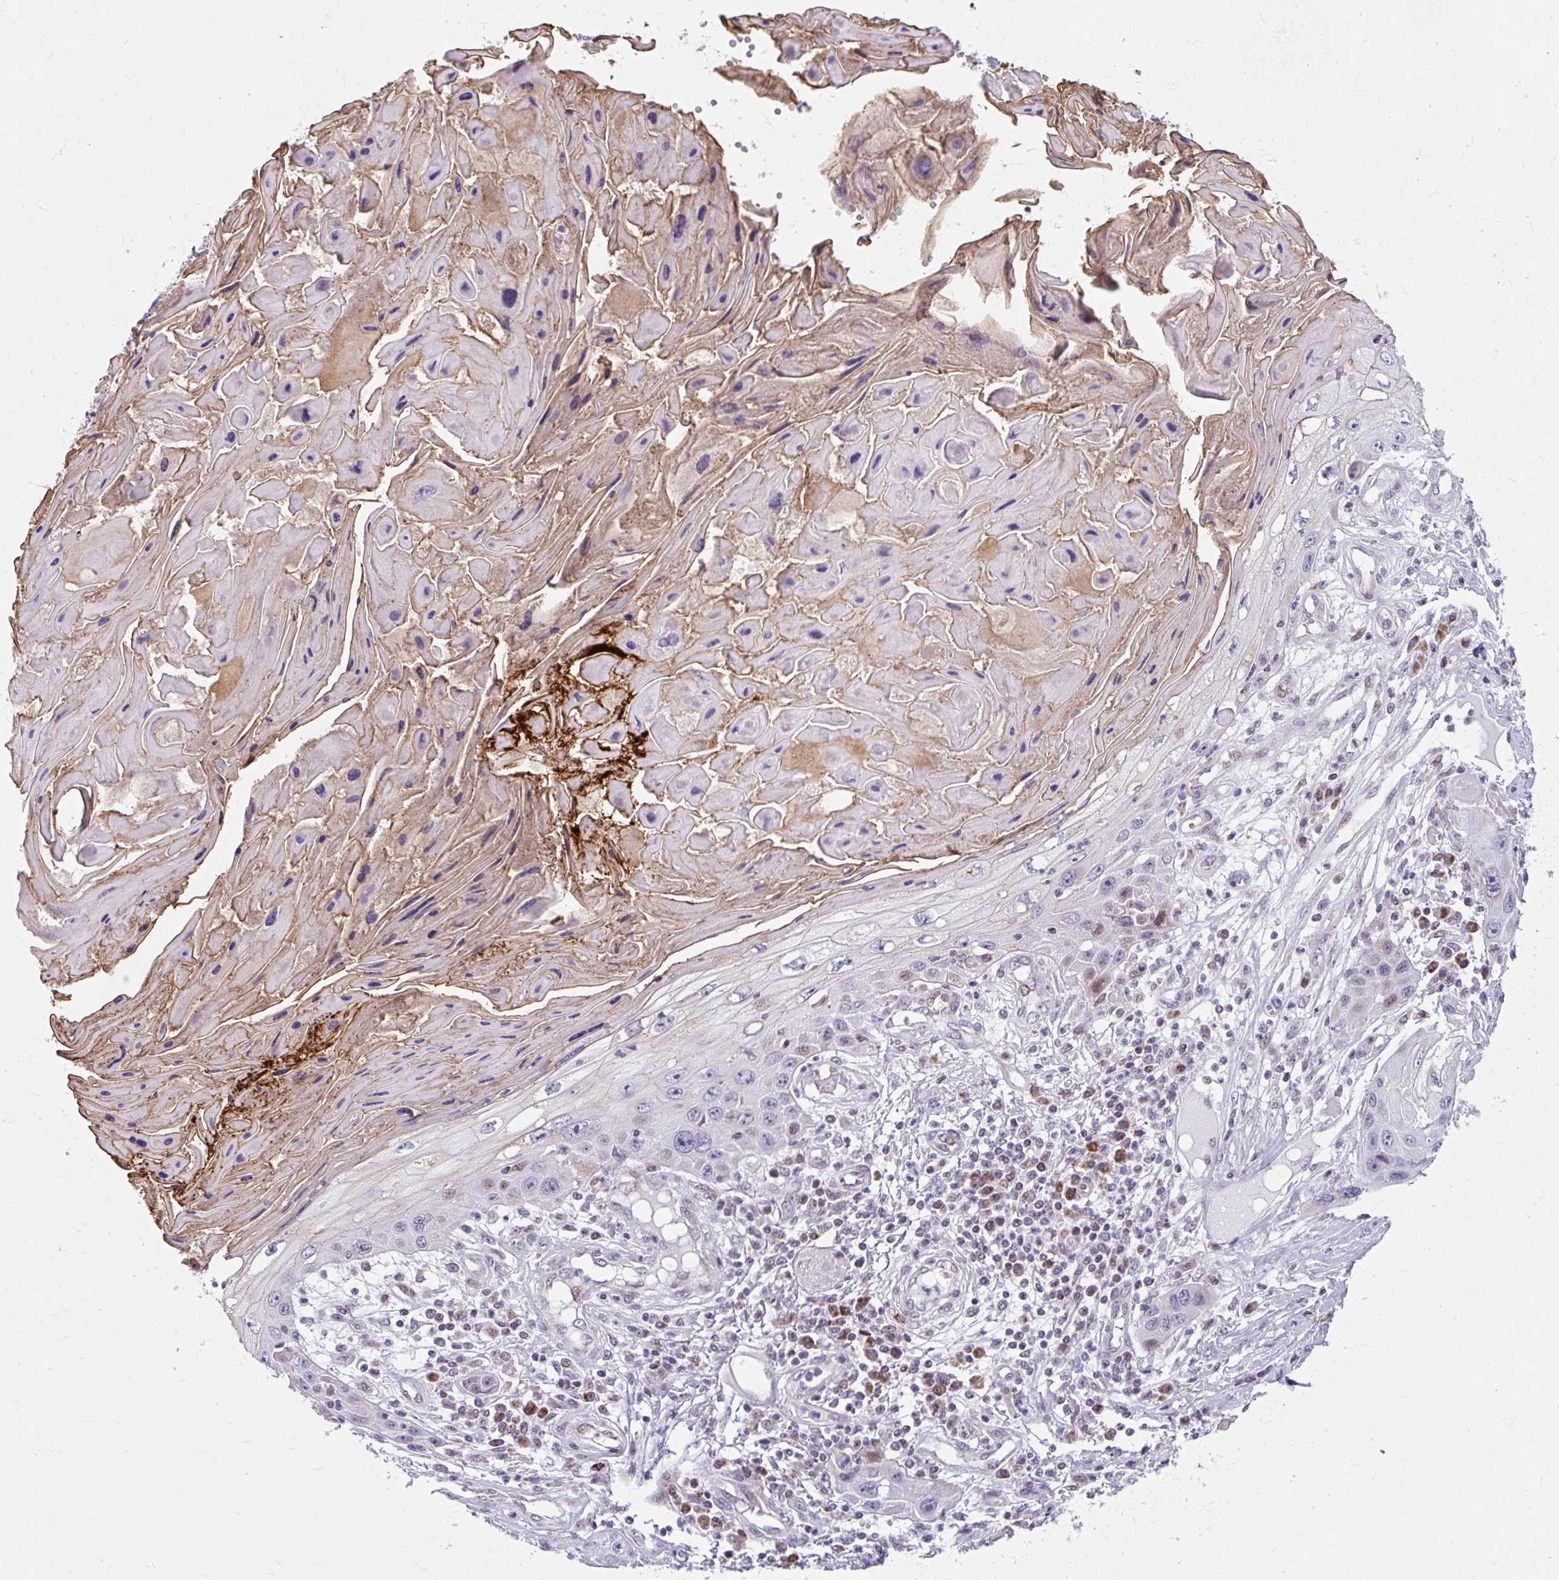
{"staining": {"intensity": "weak", "quantity": "<25%", "location": "nuclear"}, "tissue": "skin cancer", "cell_type": "Tumor cells", "image_type": "cancer", "snomed": [{"axis": "morphology", "description": "Squamous cell carcinoma, NOS"}, {"axis": "topography", "description": "Skin"}, {"axis": "topography", "description": "Vulva"}], "caption": "DAB (3,3'-diaminobenzidine) immunohistochemical staining of human squamous cell carcinoma (skin) reveals no significant staining in tumor cells.", "gene": "BEAN1", "patient": {"sex": "female", "age": 44}}